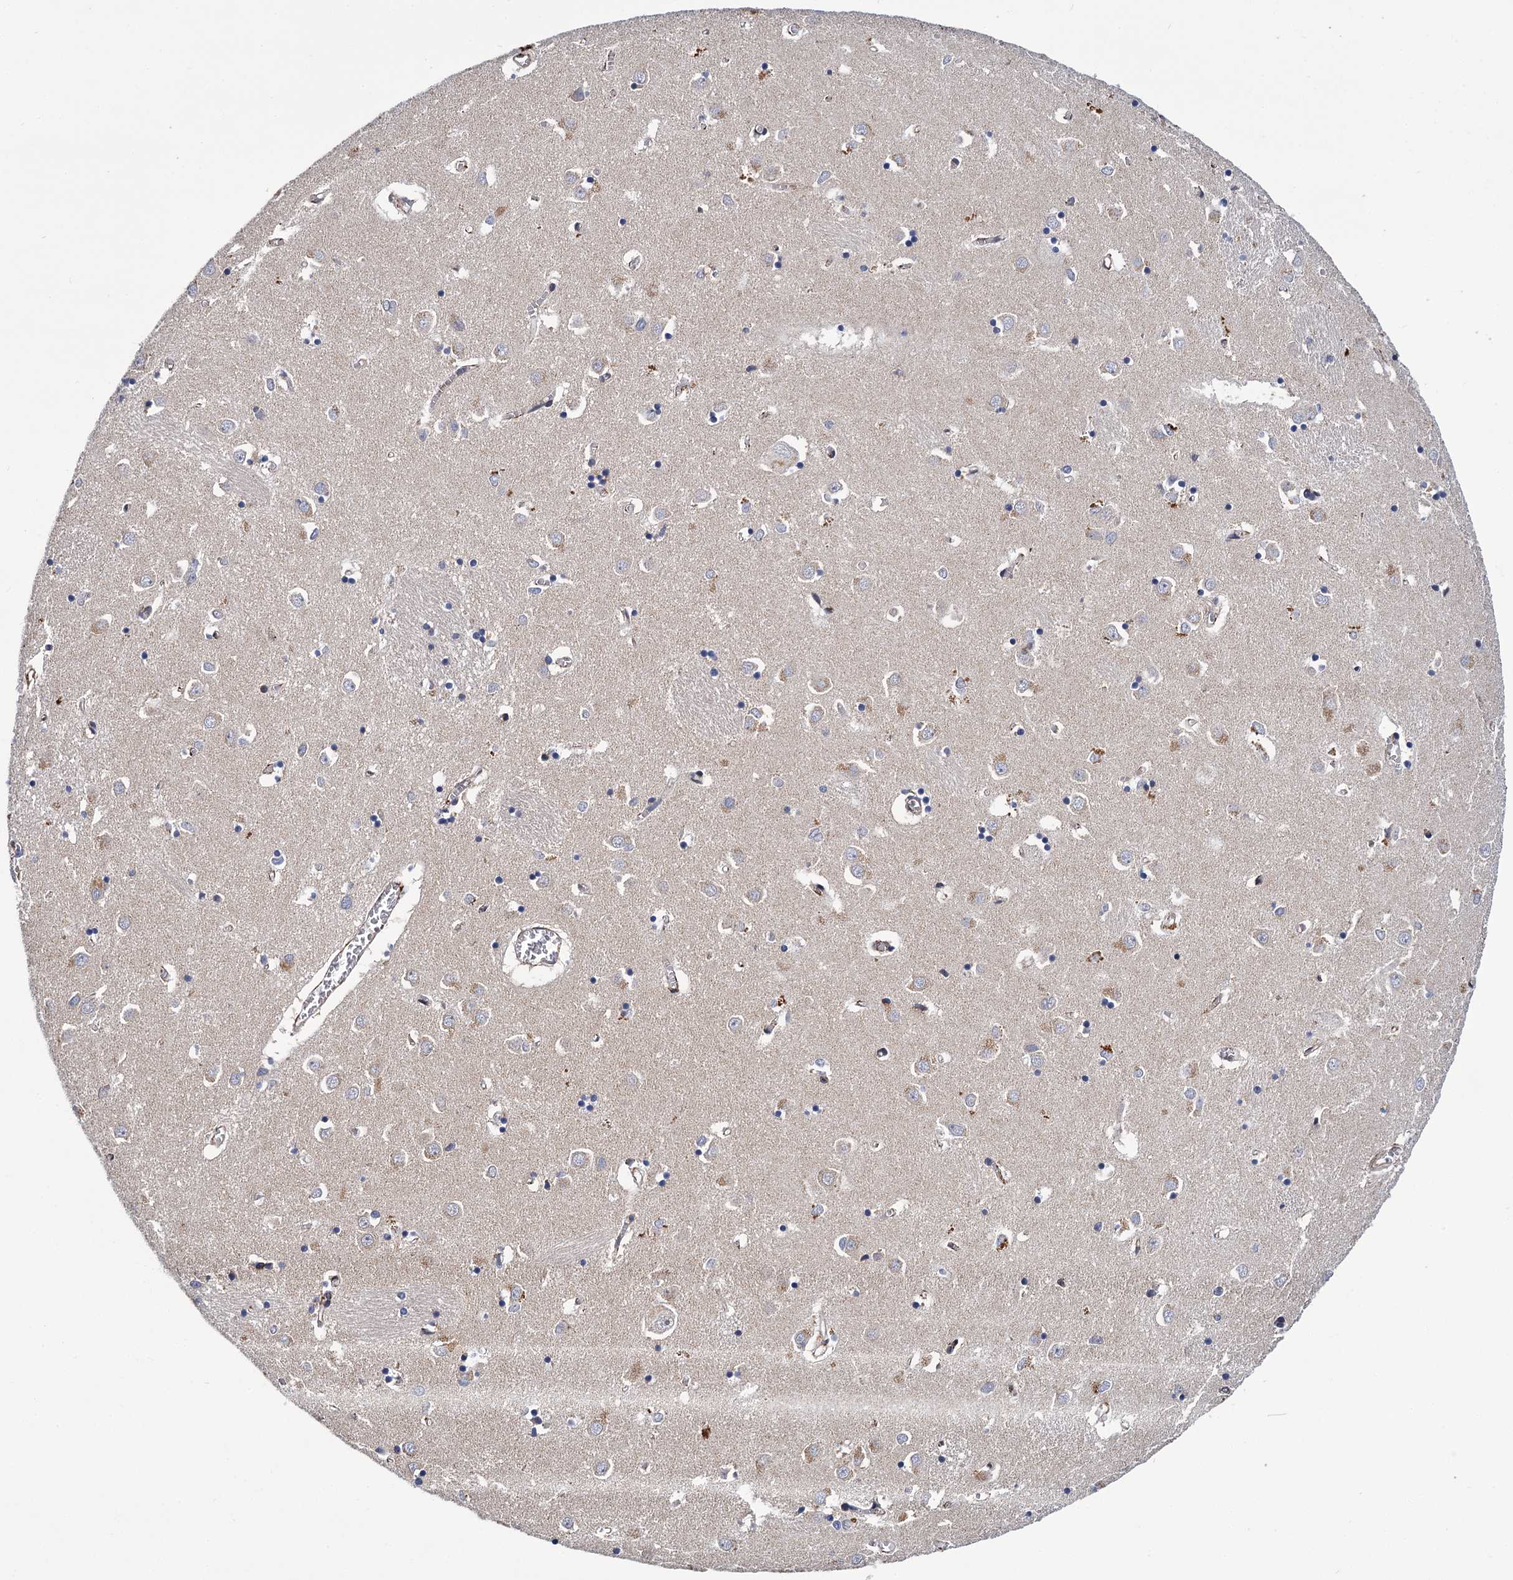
{"staining": {"intensity": "strong", "quantity": "<25%", "location": "cytoplasmic/membranous"}, "tissue": "caudate", "cell_type": "Glial cells", "image_type": "normal", "snomed": [{"axis": "morphology", "description": "Normal tissue, NOS"}, {"axis": "topography", "description": "Lateral ventricle wall"}], "caption": "IHC of unremarkable human caudate displays medium levels of strong cytoplasmic/membranous staining in approximately <25% of glial cells.", "gene": "SUPV3L1", "patient": {"sex": "male", "age": 70}}